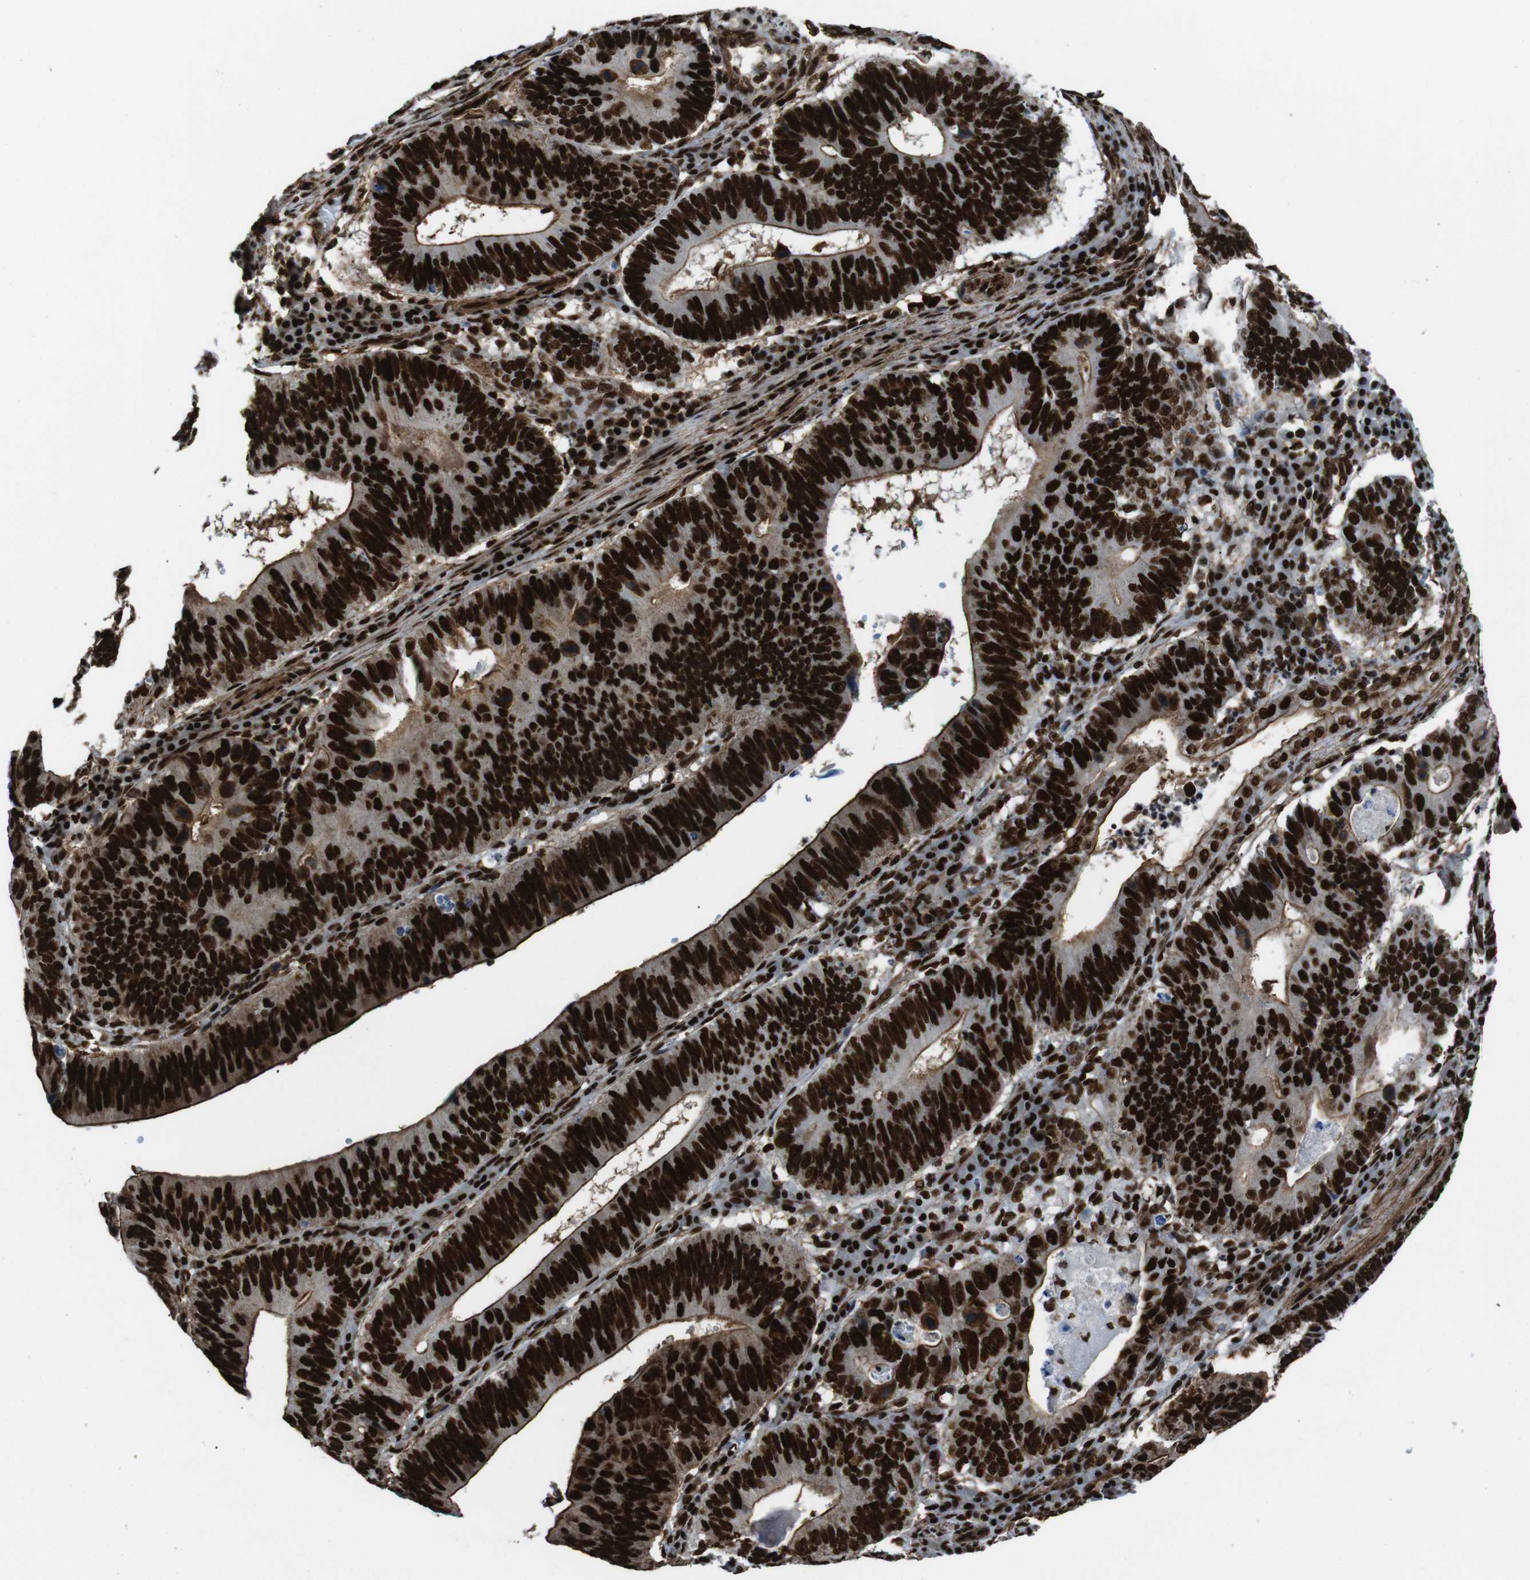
{"staining": {"intensity": "strong", "quantity": ">75%", "location": "cytoplasmic/membranous,nuclear"}, "tissue": "stomach cancer", "cell_type": "Tumor cells", "image_type": "cancer", "snomed": [{"axis": "morphology", "description": "Adenocarcinoma, NOS"}, {"axis": "topography", "description": "Stomach"}], "caption": "Strong cytoplasmic/membranous and nuclear positivity for a protein is appreciated in approximately >75% of tumor cells of stomach adenocarcinoma using immunohistochemistry.", "gene": "HNRNPU", "patient": {"sex": "male", "age": 59}}